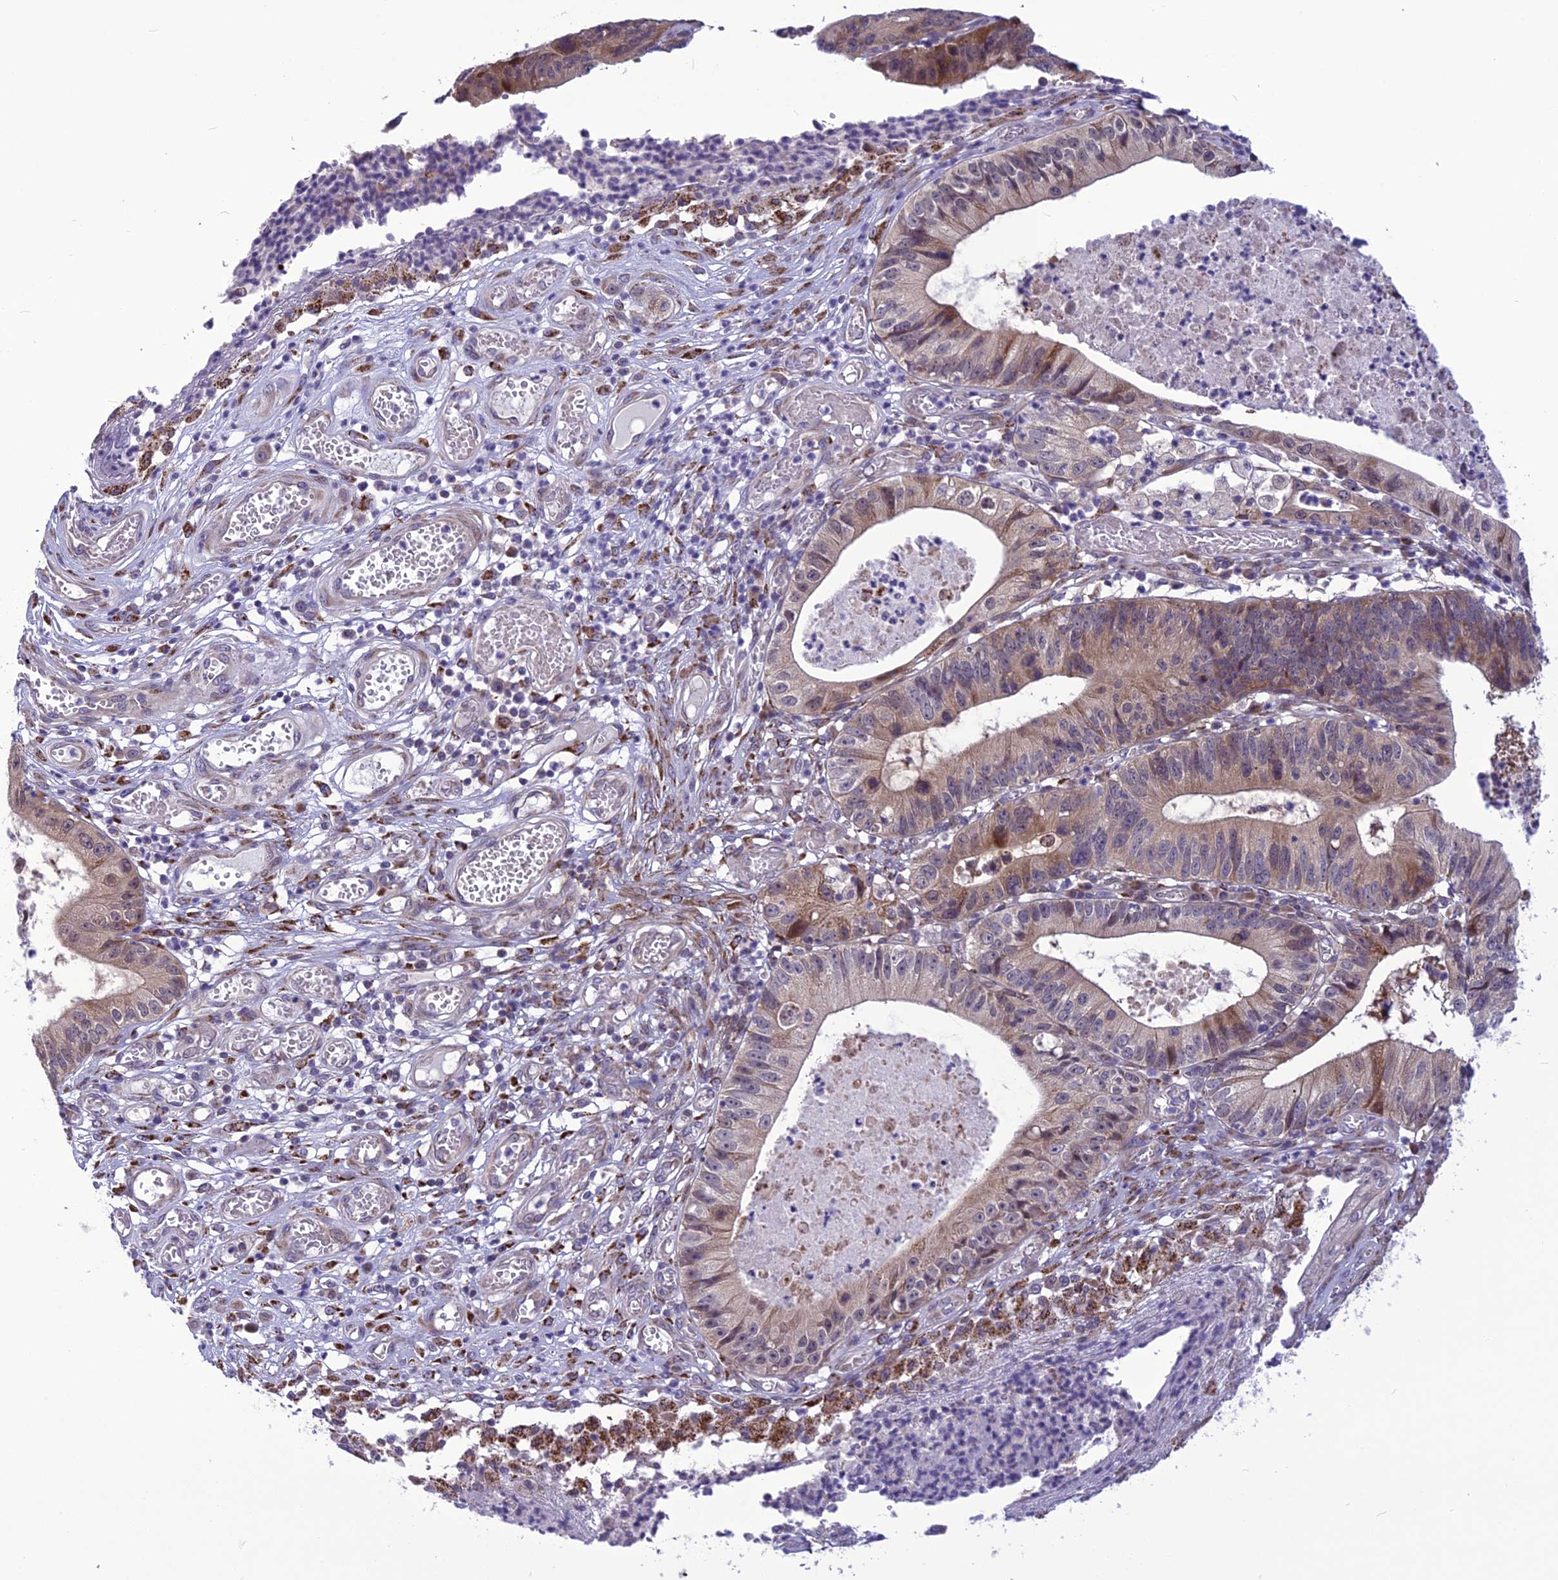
{"staining": {"intensity": "moderate", "quantity": "25%-75%", "location": "cytoplasmic/membranous"}, "tissue": "stomach cancer", "cell_type": "Tumor cells", "image_type": "cancer", "snomed": [{"axis": "morphology", "description": "Adenocarcinoma, NOS"}, {"axis": "topography", "description": "Stomach"}], "caption": "A brown stain highlights moderate cytoplasmic/membranous positivity of a protein in human adenocarcinoma (stomach) tumor cells.", "gene": "PSMF1", "patient": {"sex": "male", "age": 59}}